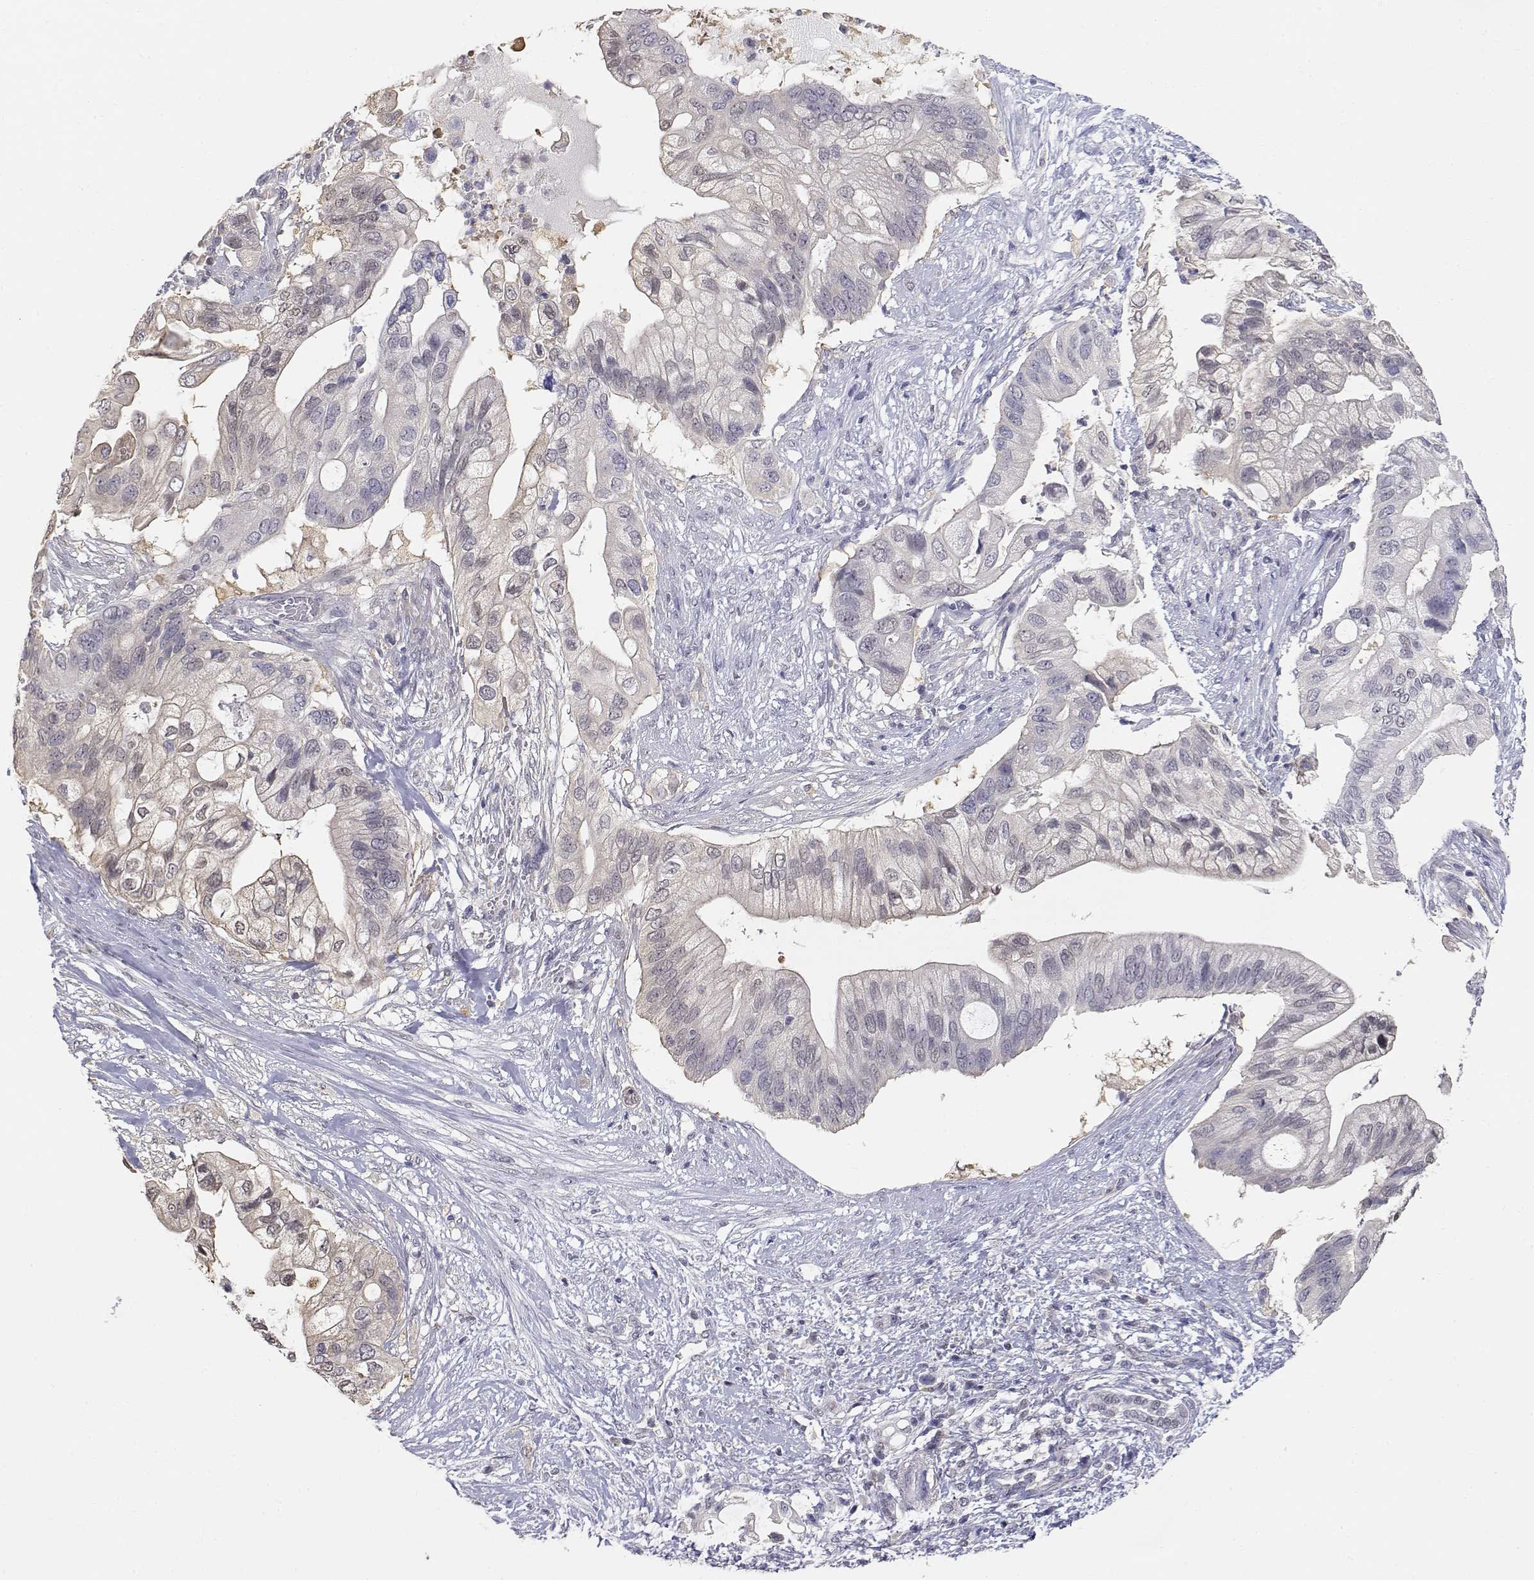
{"staining": {"intensity": "weak", "quantity": "<25%", "location": "cytoplasmic/membranous"}, "tissue": "pancreatic cancer", "cell_type": "Tumor cells", "image_type": "cancer", "snomed": [{"axis": "morphology", "description": "Adenocarcinoma, NOS"}, {"axis": "topography", "description": "Pancreas"}], "caption": "The IHC micrograph has no significant staining in tumor cells of adenocarcinoma (pancreatic) tissue. (Stains: DAB (3,3'-diaminobenzidine) immunohistochemistry (IHC) with hematoxylin counter stain, Microscopy: brightfield microscopy at high magnification).", "gene": "ADA", "patient": {"sex": "female", "age": 72}}